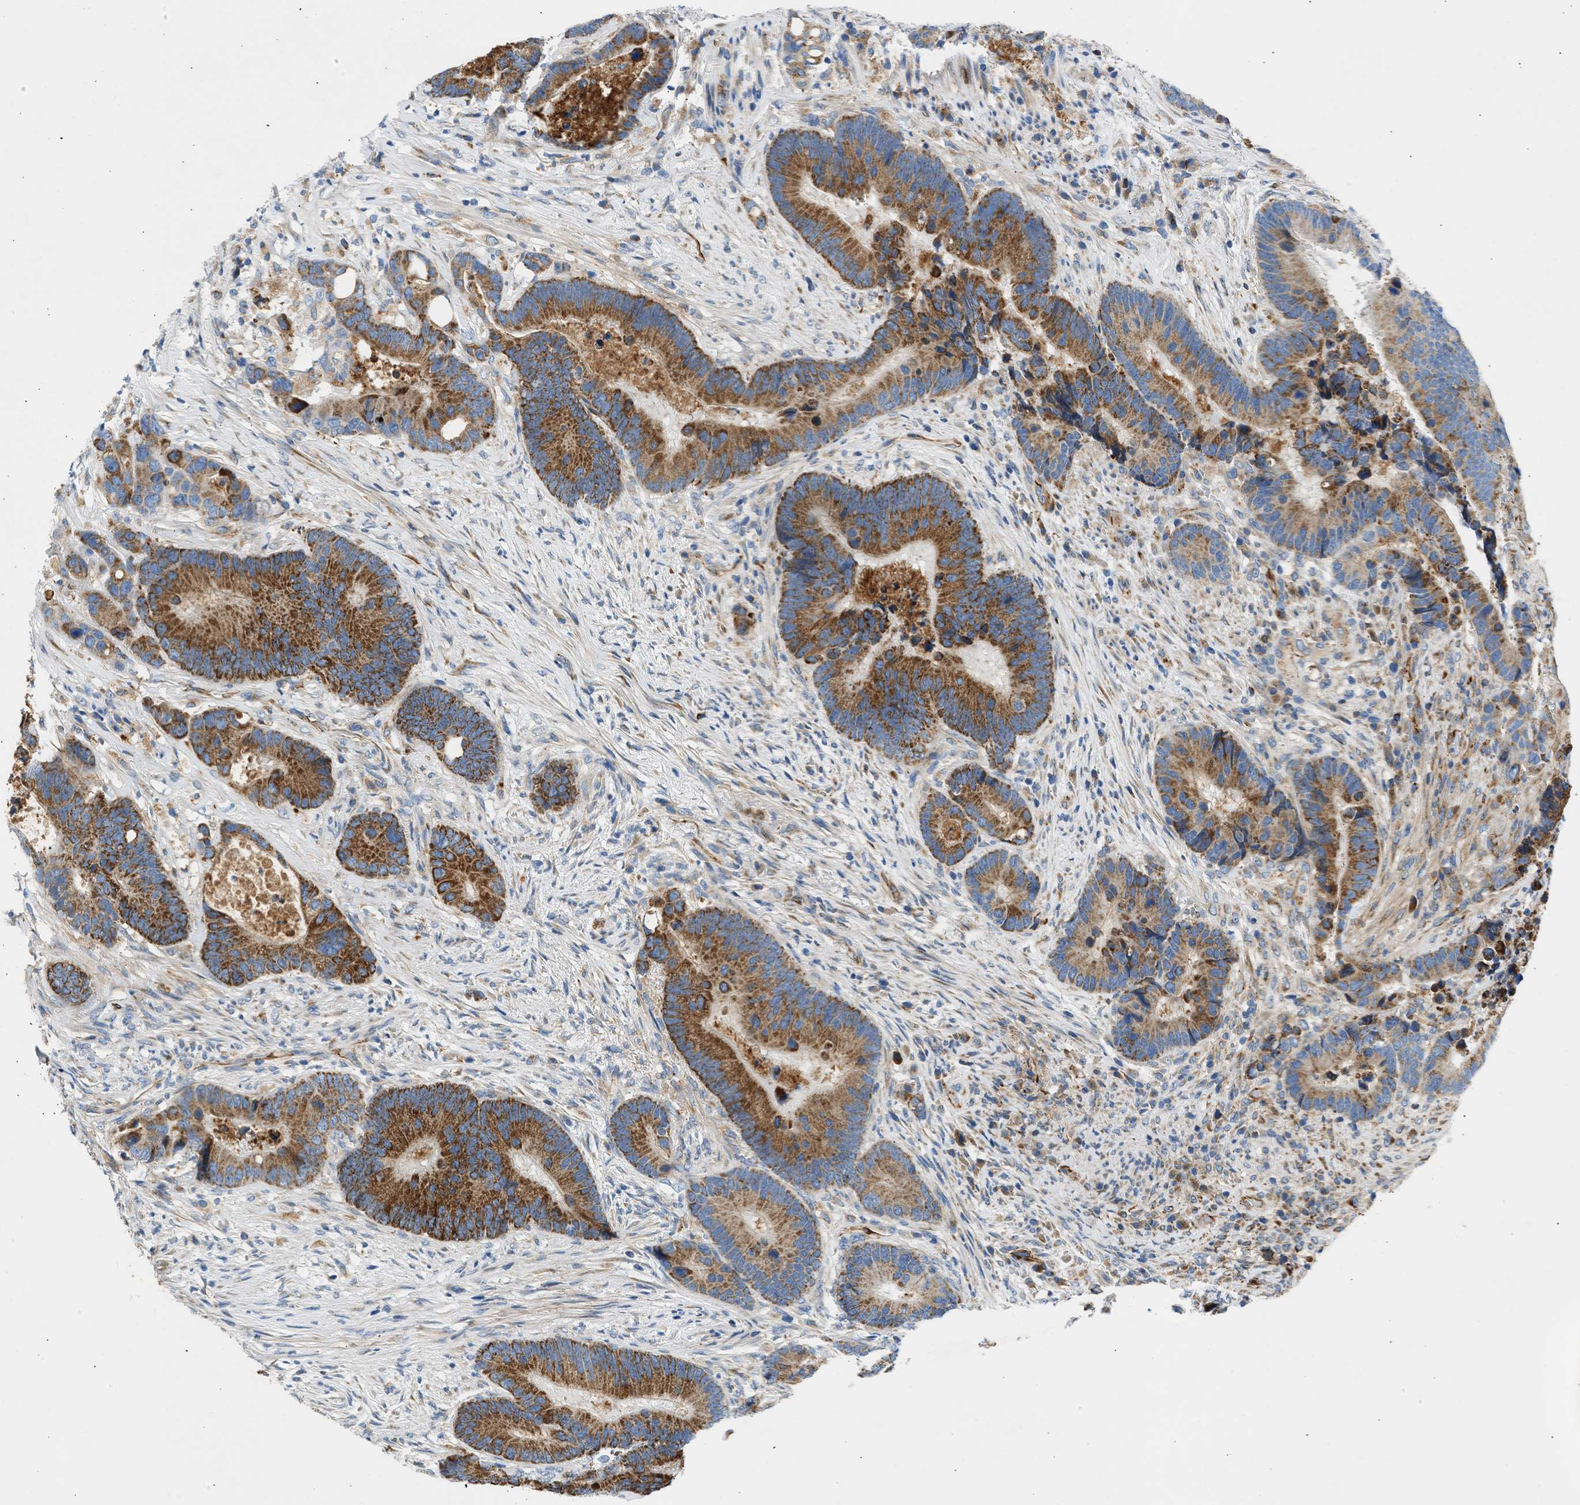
{"staining": {"intensity": "moderate", "quantity": ">75%", "location": "cytoplasmic/membranous"}, "tissue": "colorectal cancer", "cell_type": "Tumor cells", "image_type": "cancer", "snomed": [{"axis": "morphology", "description": "Adenocarcinoma, NOS"}, {"axis": "topography", "description": "Rectum"}], "caption": "Colorectal cancer (adenocarcinoma) was stained to show a protein in brown. There is medium levels of moderate cytoplasmic/membranous expression in about >75% of tumor cells.", "gene": "ULK4", "patient": {"sex": "female", "age": 89}}